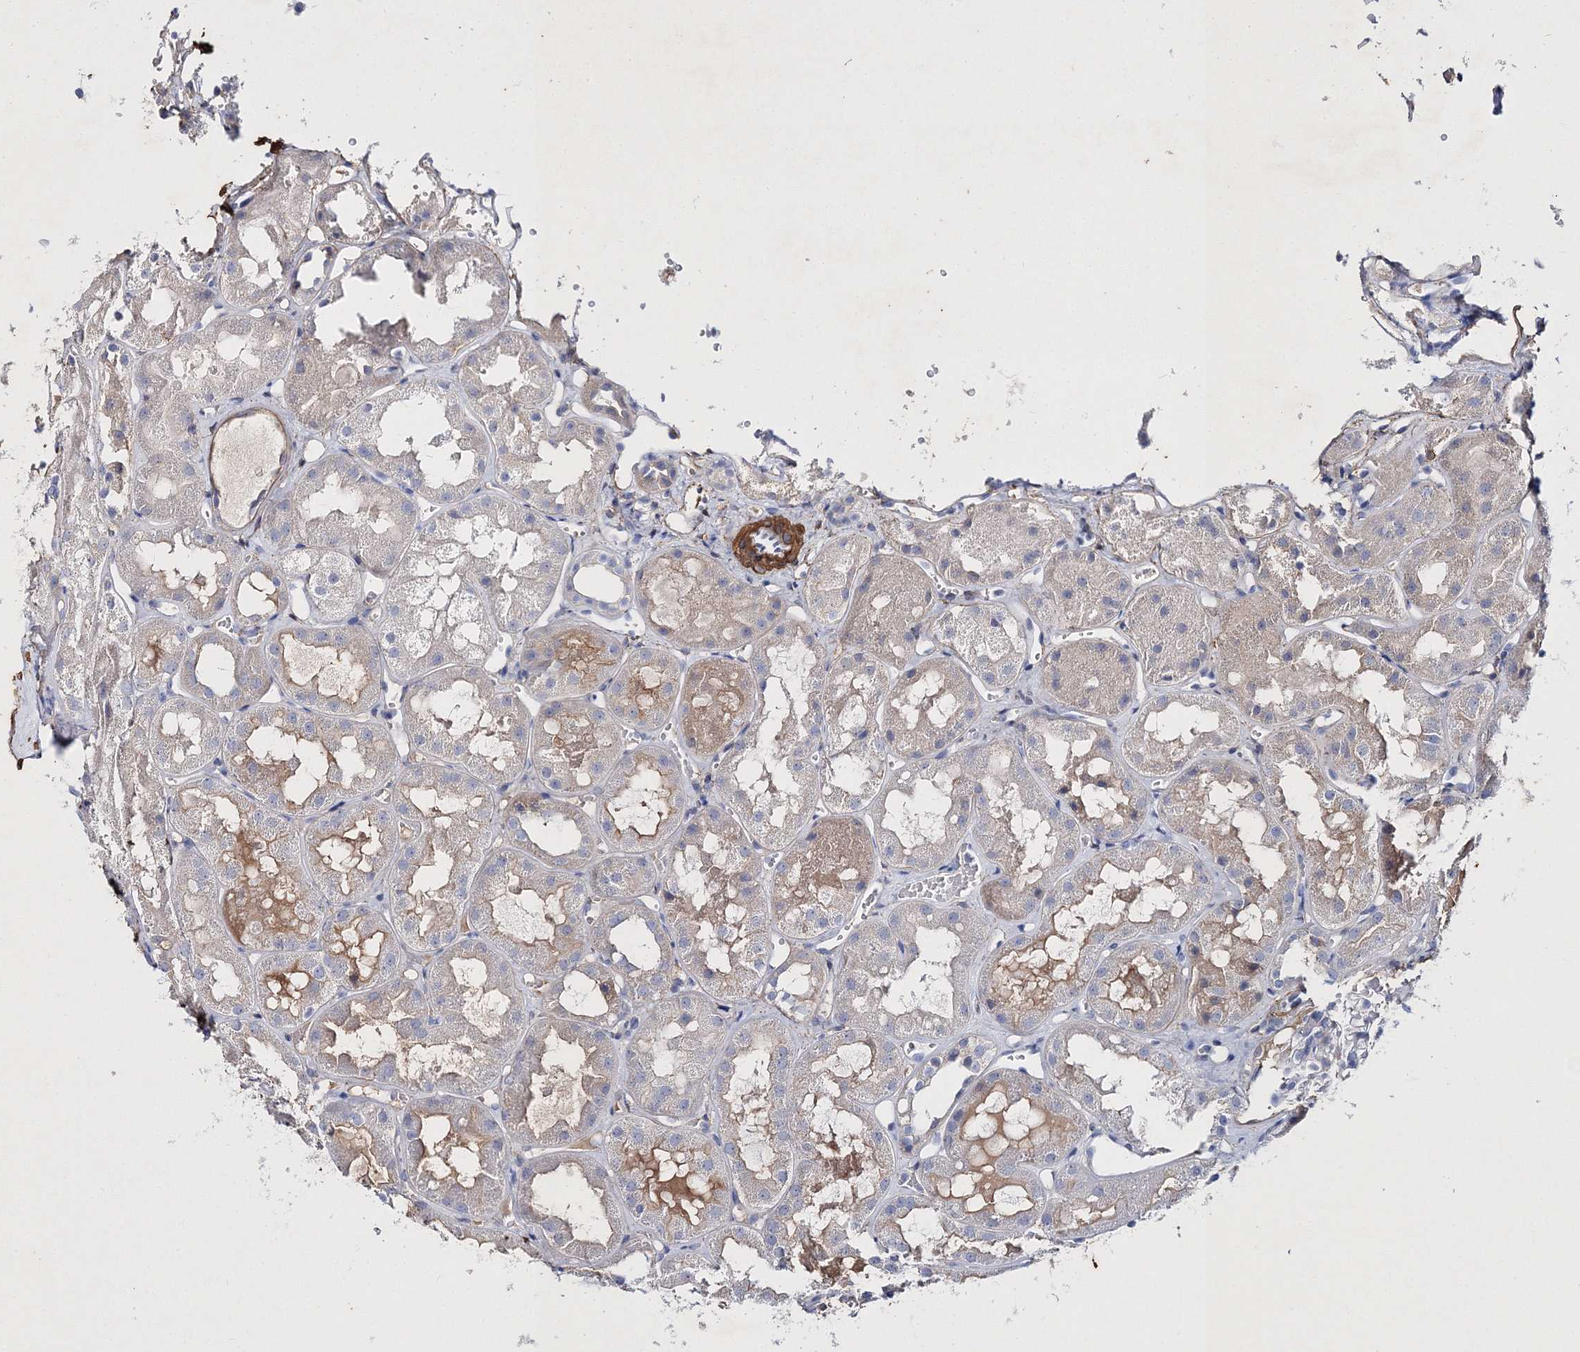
{"staining": {"intensity": "negative", "quantity": "none", "location": "none"}, "tissue": "kidney", "cell_type": "Cells in glomeruli", "image_type": "normal", "snomed": [{"axis": "morphology", "description": "Normal tissue, NOS"}, {"axis": "topography", "description": "Kidney"}], "caption": "IHC micrograph of benign human kidney stained for a protein (brown), which demonstrates no expression in cells in glomeruli. (DAB immunohistochemistry, high magnification).", "gene": "RTN2", "patient": {"sex": "male", "age": 16}}